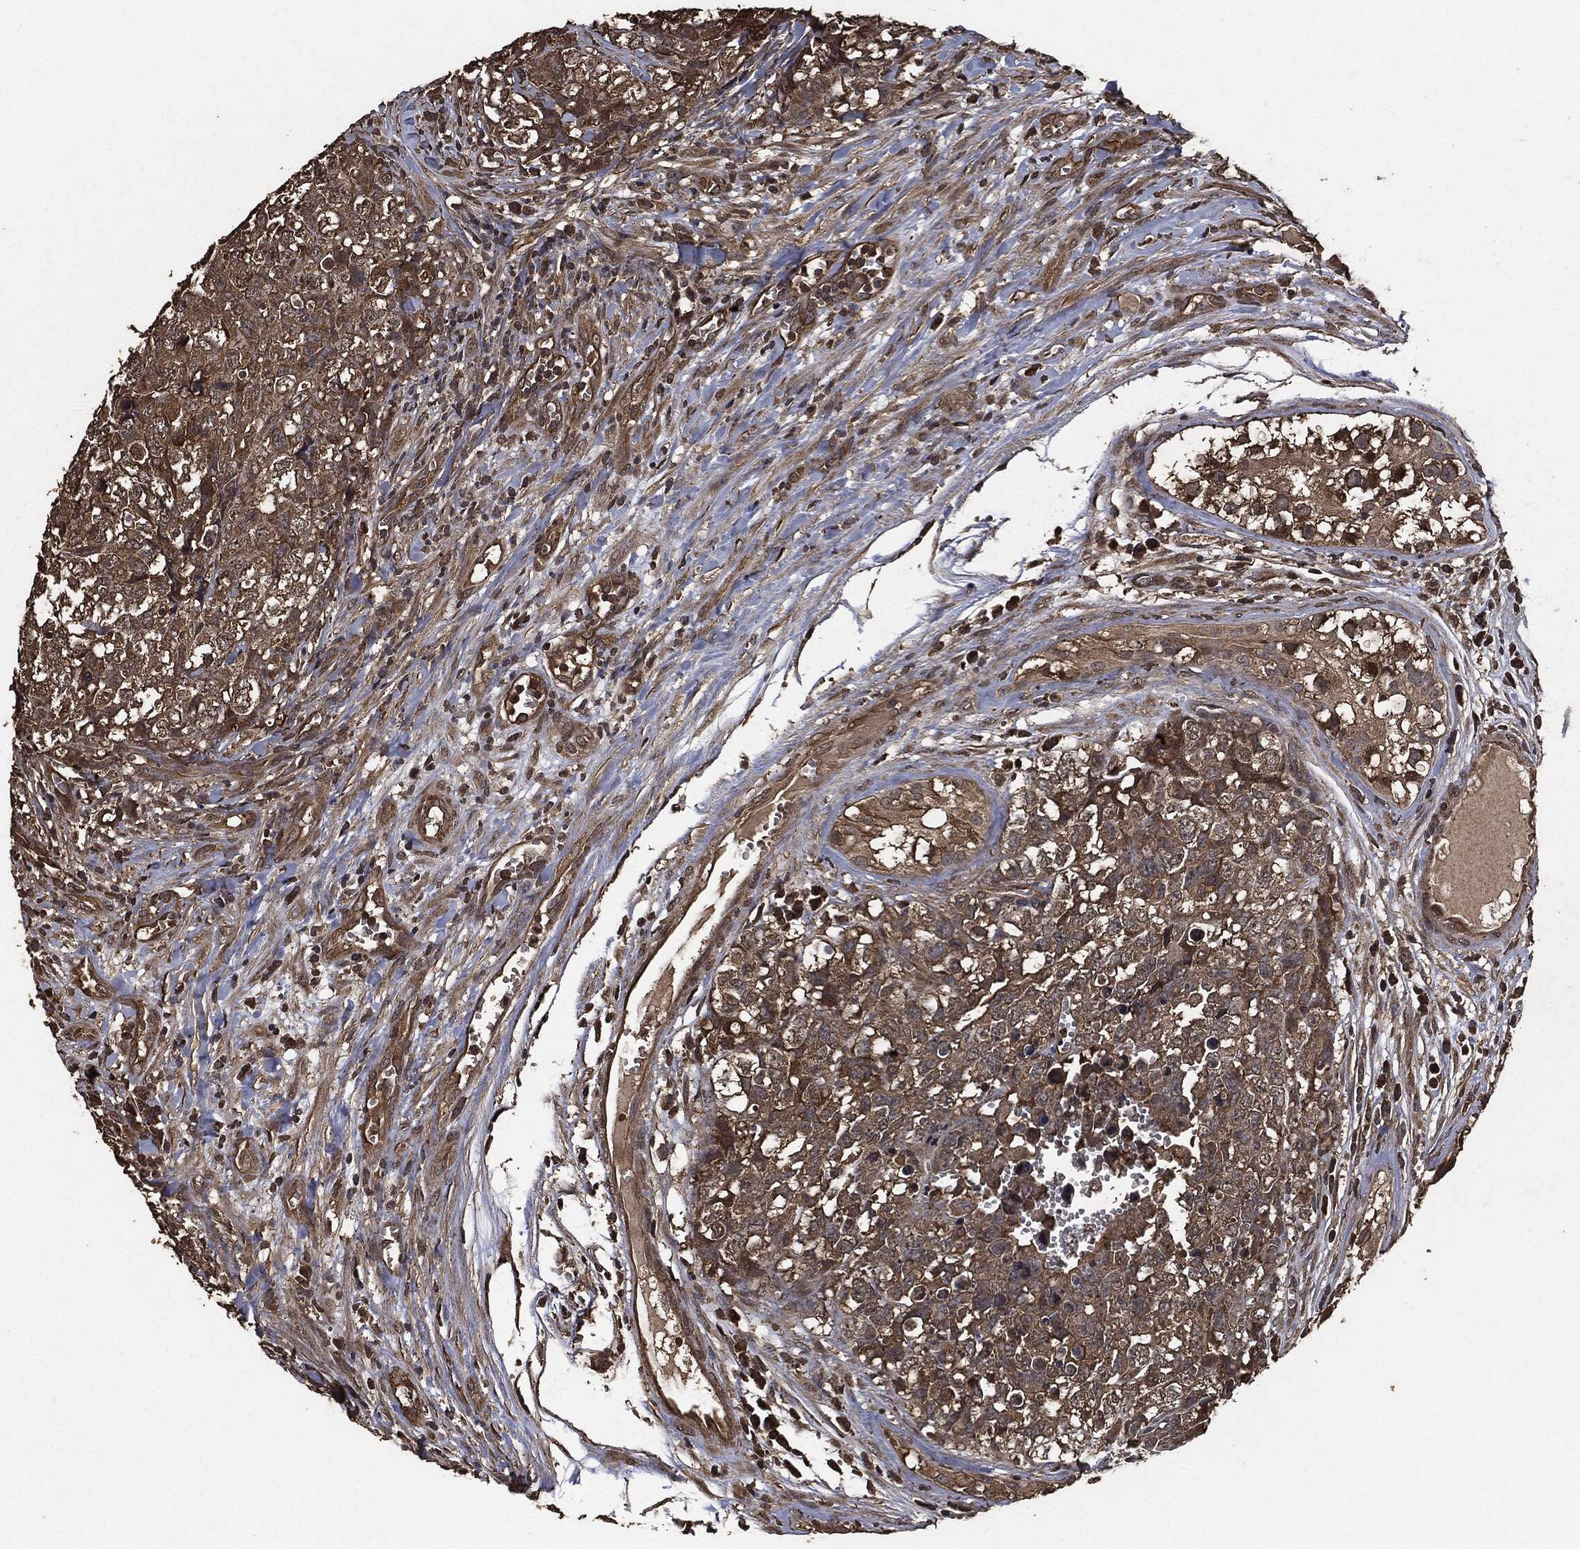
{"staining": {"intensity": "moderate", "quantity": ">75%", "location": "cytoplasmic/membranous"}, "tissue": "testis cancer", "cell_type": "Tumor cells", "image_type": "cancer", "snomed": [{"axis": "morphology", "description": "Carcinoma, Embryonal, NOS"}, {"axis": "topography", "description": "Testis"}], "caption": "Immunohistochemical staining of testis cancer demonstrates moderate cytoplasmic/membranous protein expression in about >75% of tumor cells. Immunohistochemistry stains the protein in brown and the nuclei are stained blue.", "gene": "AKT1S1", "patient": {"sex": "male", "age": 23}}